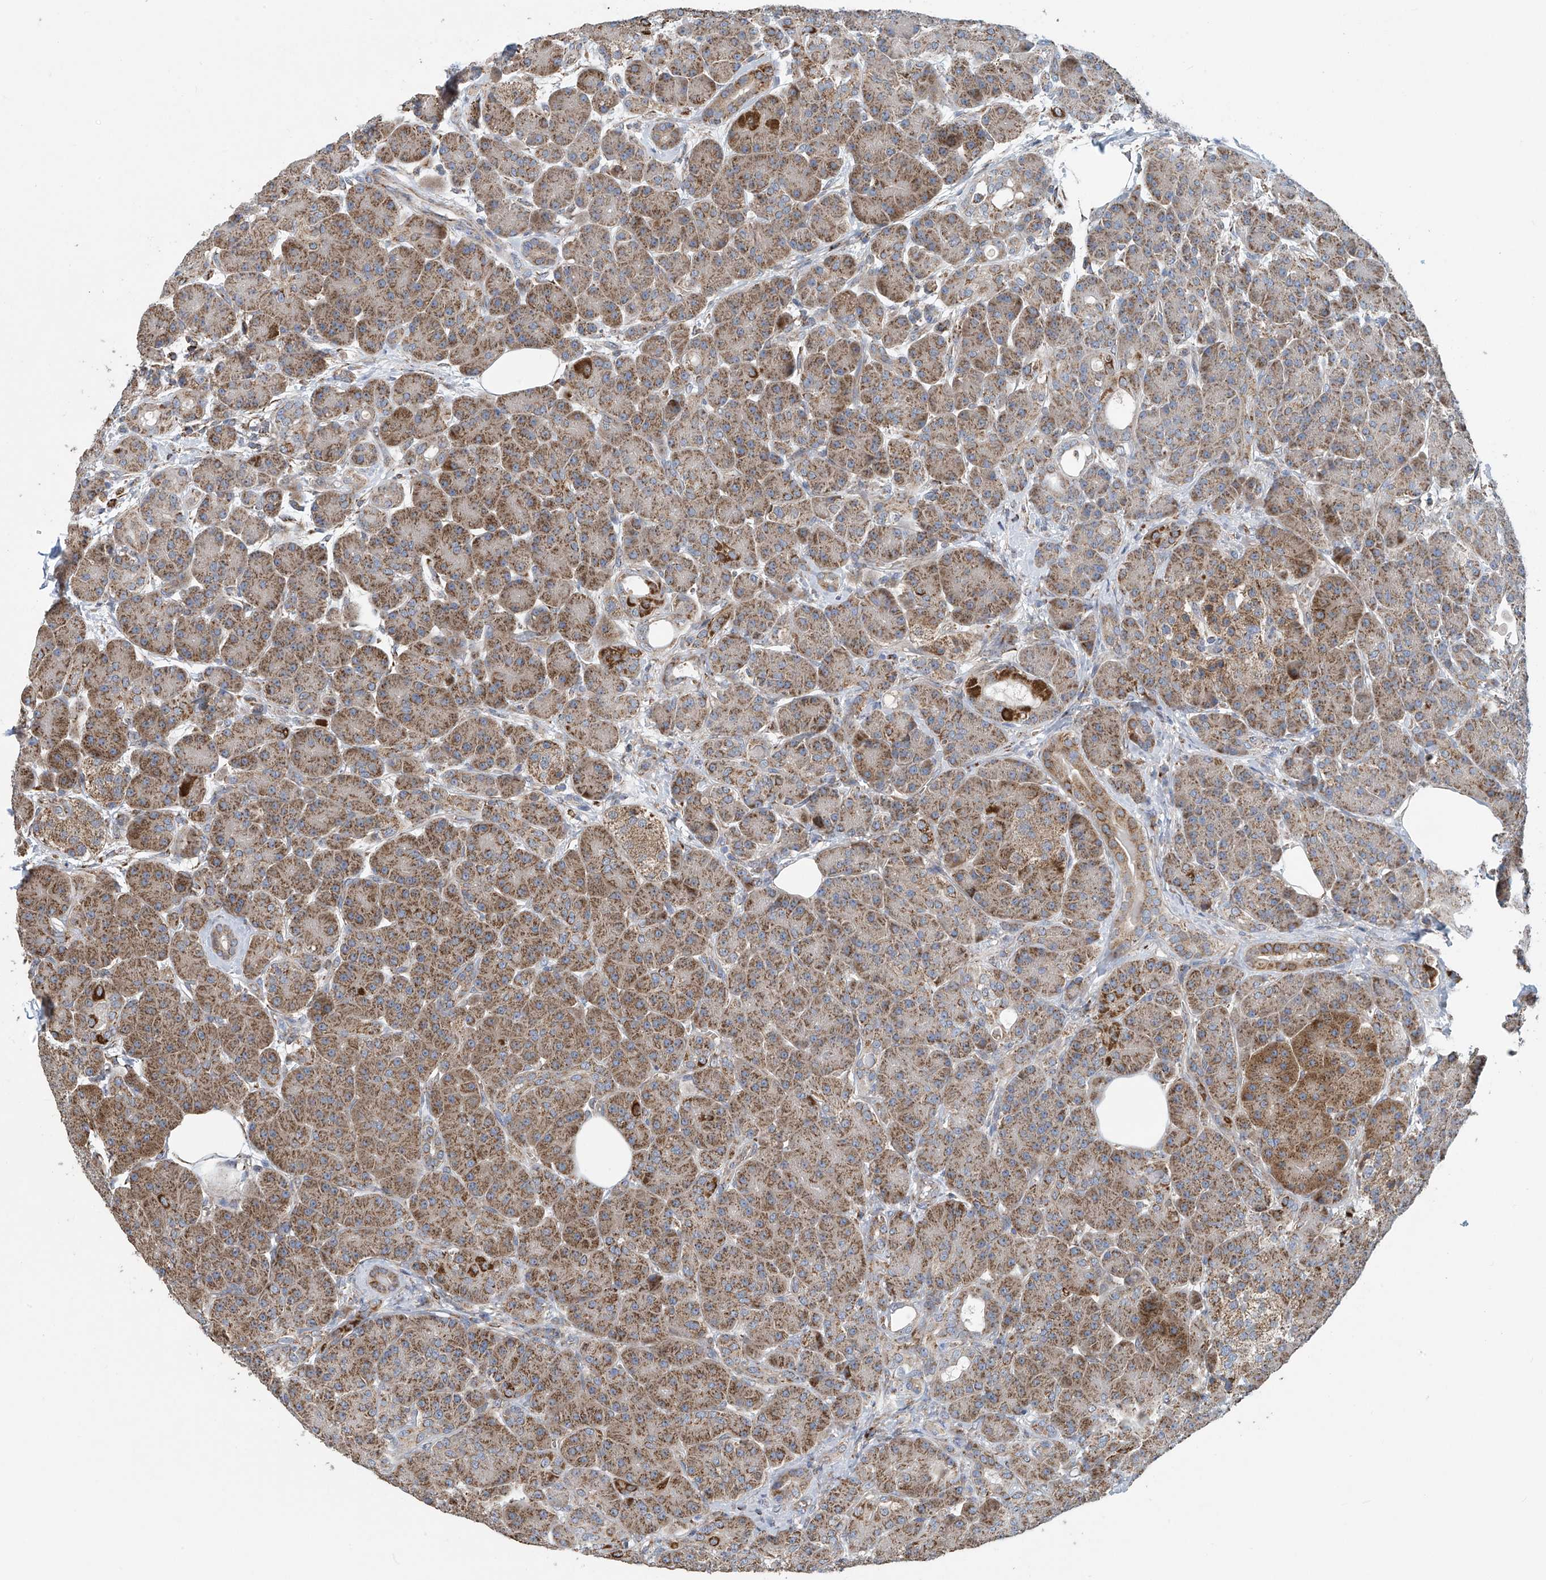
{"staining": {"intensity": "strong", "quantity": ">75%", "location": "cytoplasmic/membranous"}, "tissue": "pancreas", "cell_type": "Exocrine glandular cells", "image_type": "normal", "snomed": [{"axis": "morphology", "description": "Normal tissue, NOS"}, {"axis": "topography", "description": "Pancreas"}], "caption": "IHC micrograph of unremarkable pancreas: human pancreas stained using immunohistochemistry (IHC) displays high levels of strong protein expression localized specifically in the cytoplasmic/membranous of exocrine glandular cells, appearing as a cytoplasmic/membranous brown color.", "gene": "COMMD1", "patient": {"sex": "male", "age": 63}}